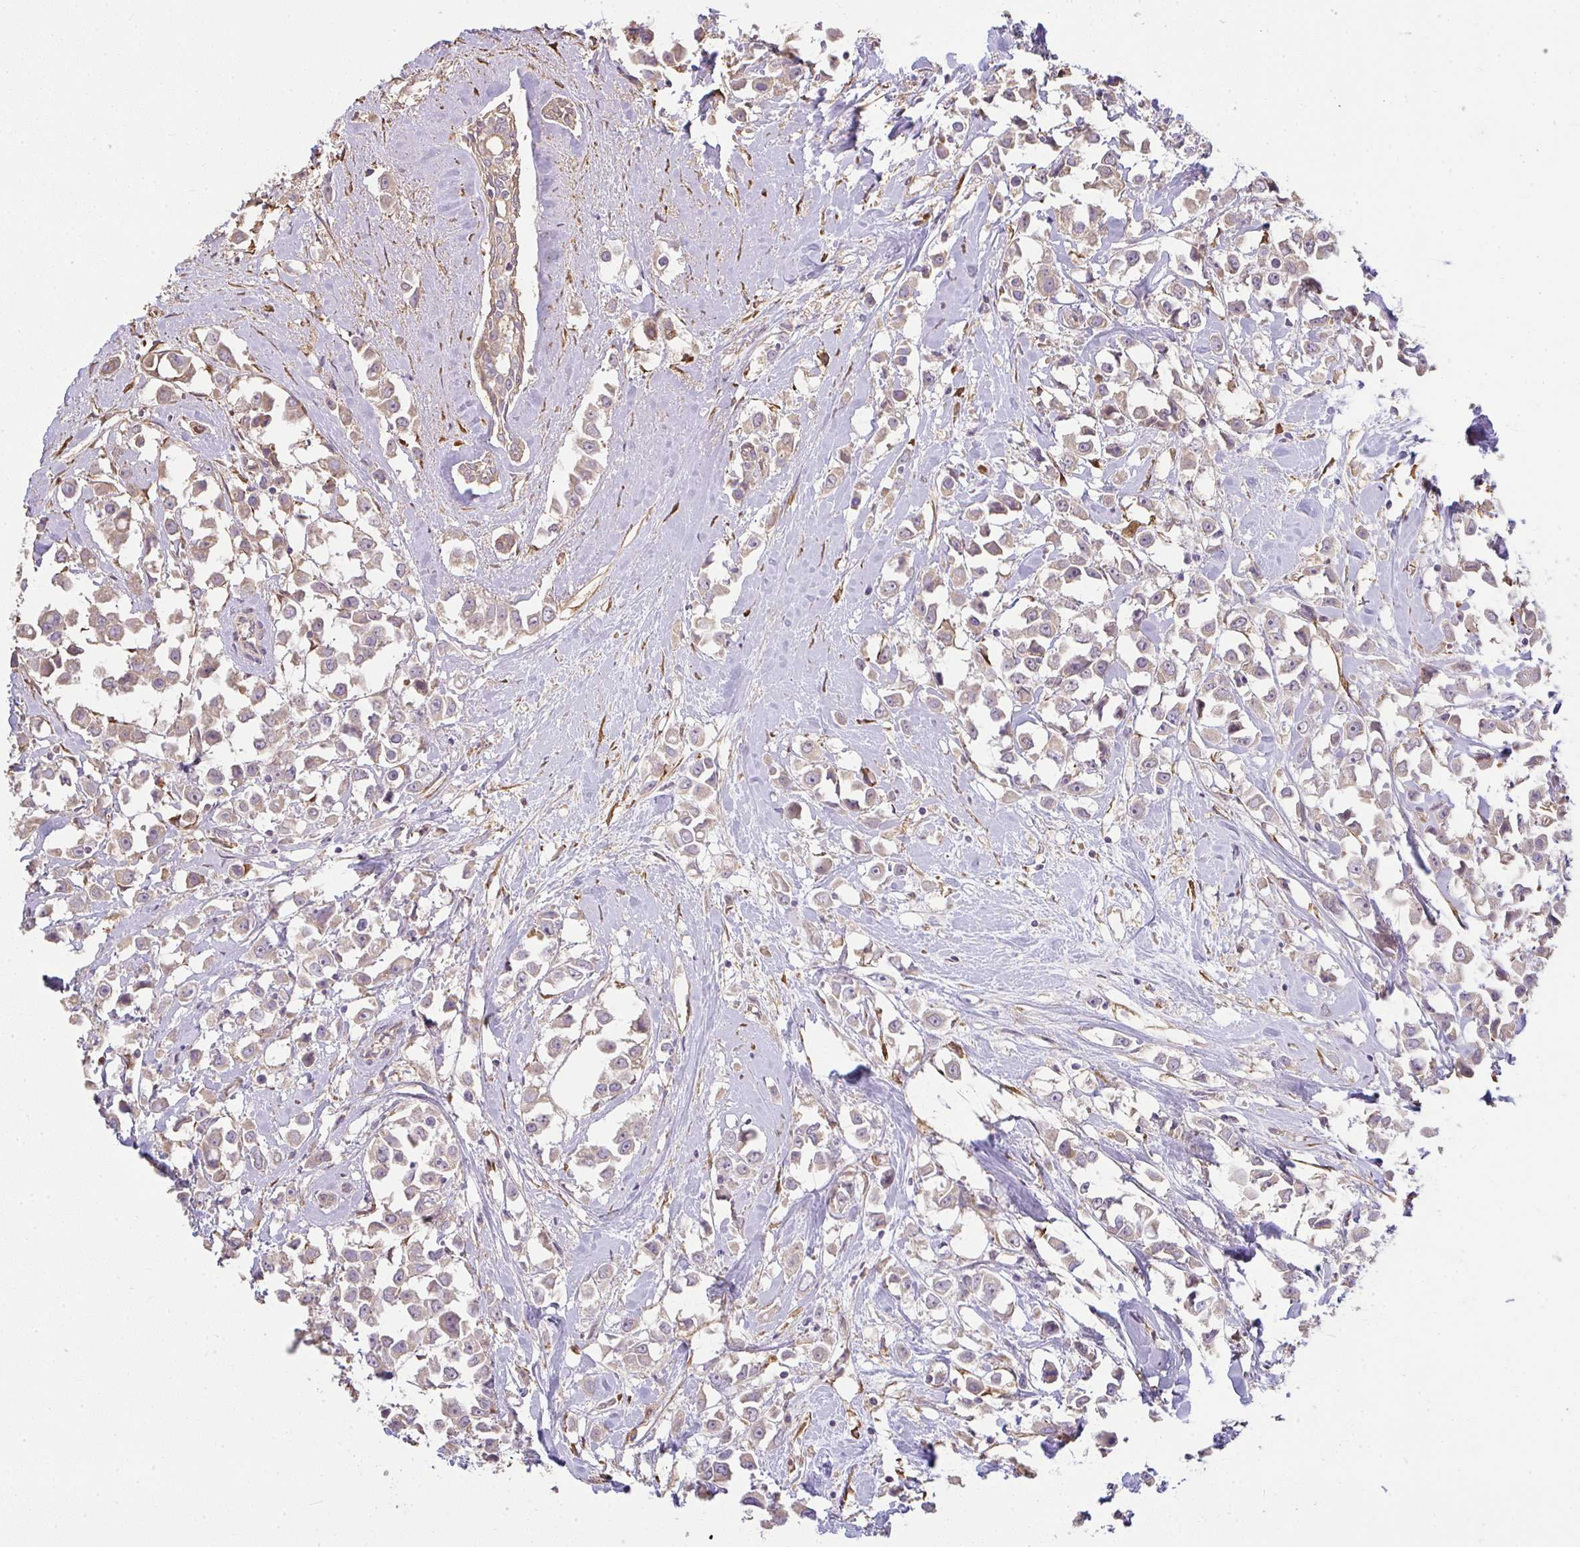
{"staining": {"intensity": "moderate", "quantity": ">75%", "location": "cytoplasmic/membranous"}, "tissue": "breast cancer", "cell_type": "Tumor cells", "image_type": "cancer", "snomed": [{"axis": "morphology", "description": "Duct carcinoma"}, {"axis": "topography", "description": "Breast"}], "caption": "The immunohistochemical stain labels moderate cytoplasmic/membranous positivity in tumor cells of infiltrating ductal carcinoma (breast) tissue.", "gene": "BRINP3", "patient": {"sex": "female", "age": 61}}